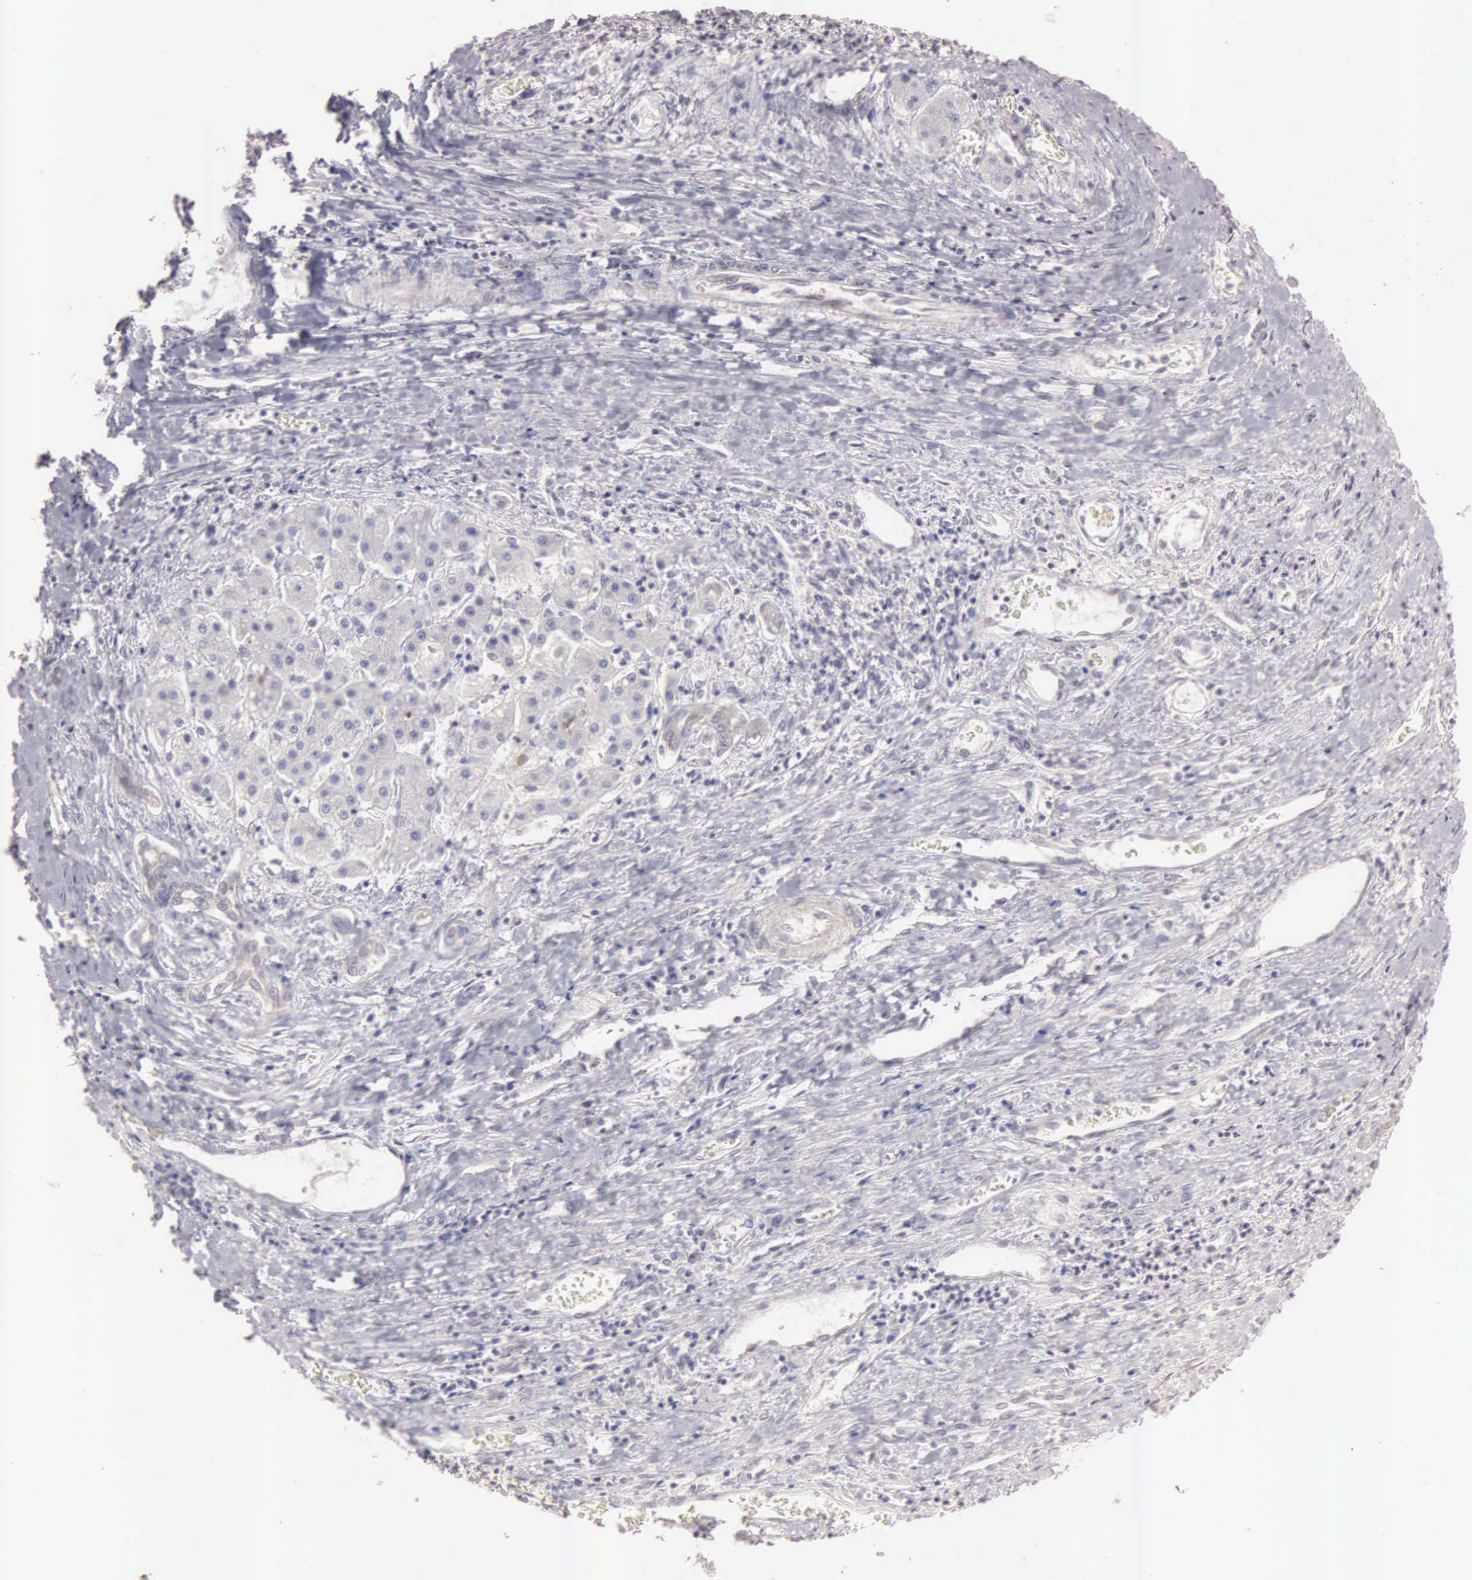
{"staining": {"intensity": "negative", "quantity": "none", "location": "none"}, "tissue": "liver cancer", "cell_type": "Tumor cells", "image_type": "cancer", "snomed": [{"axis": "morphology", "description": "Carcinoma, Hepatocellular, NOS"}, {"axis": "topography", "description": "Liver"}], "caption": "This is a image of immunohistochemistry (IHC) staining of liver cancer (hepatocellular carcinoma), which shows no expression in tumor cells.", "gene": "CEP170B", "patient": {"sex": "male", "age": 24}}